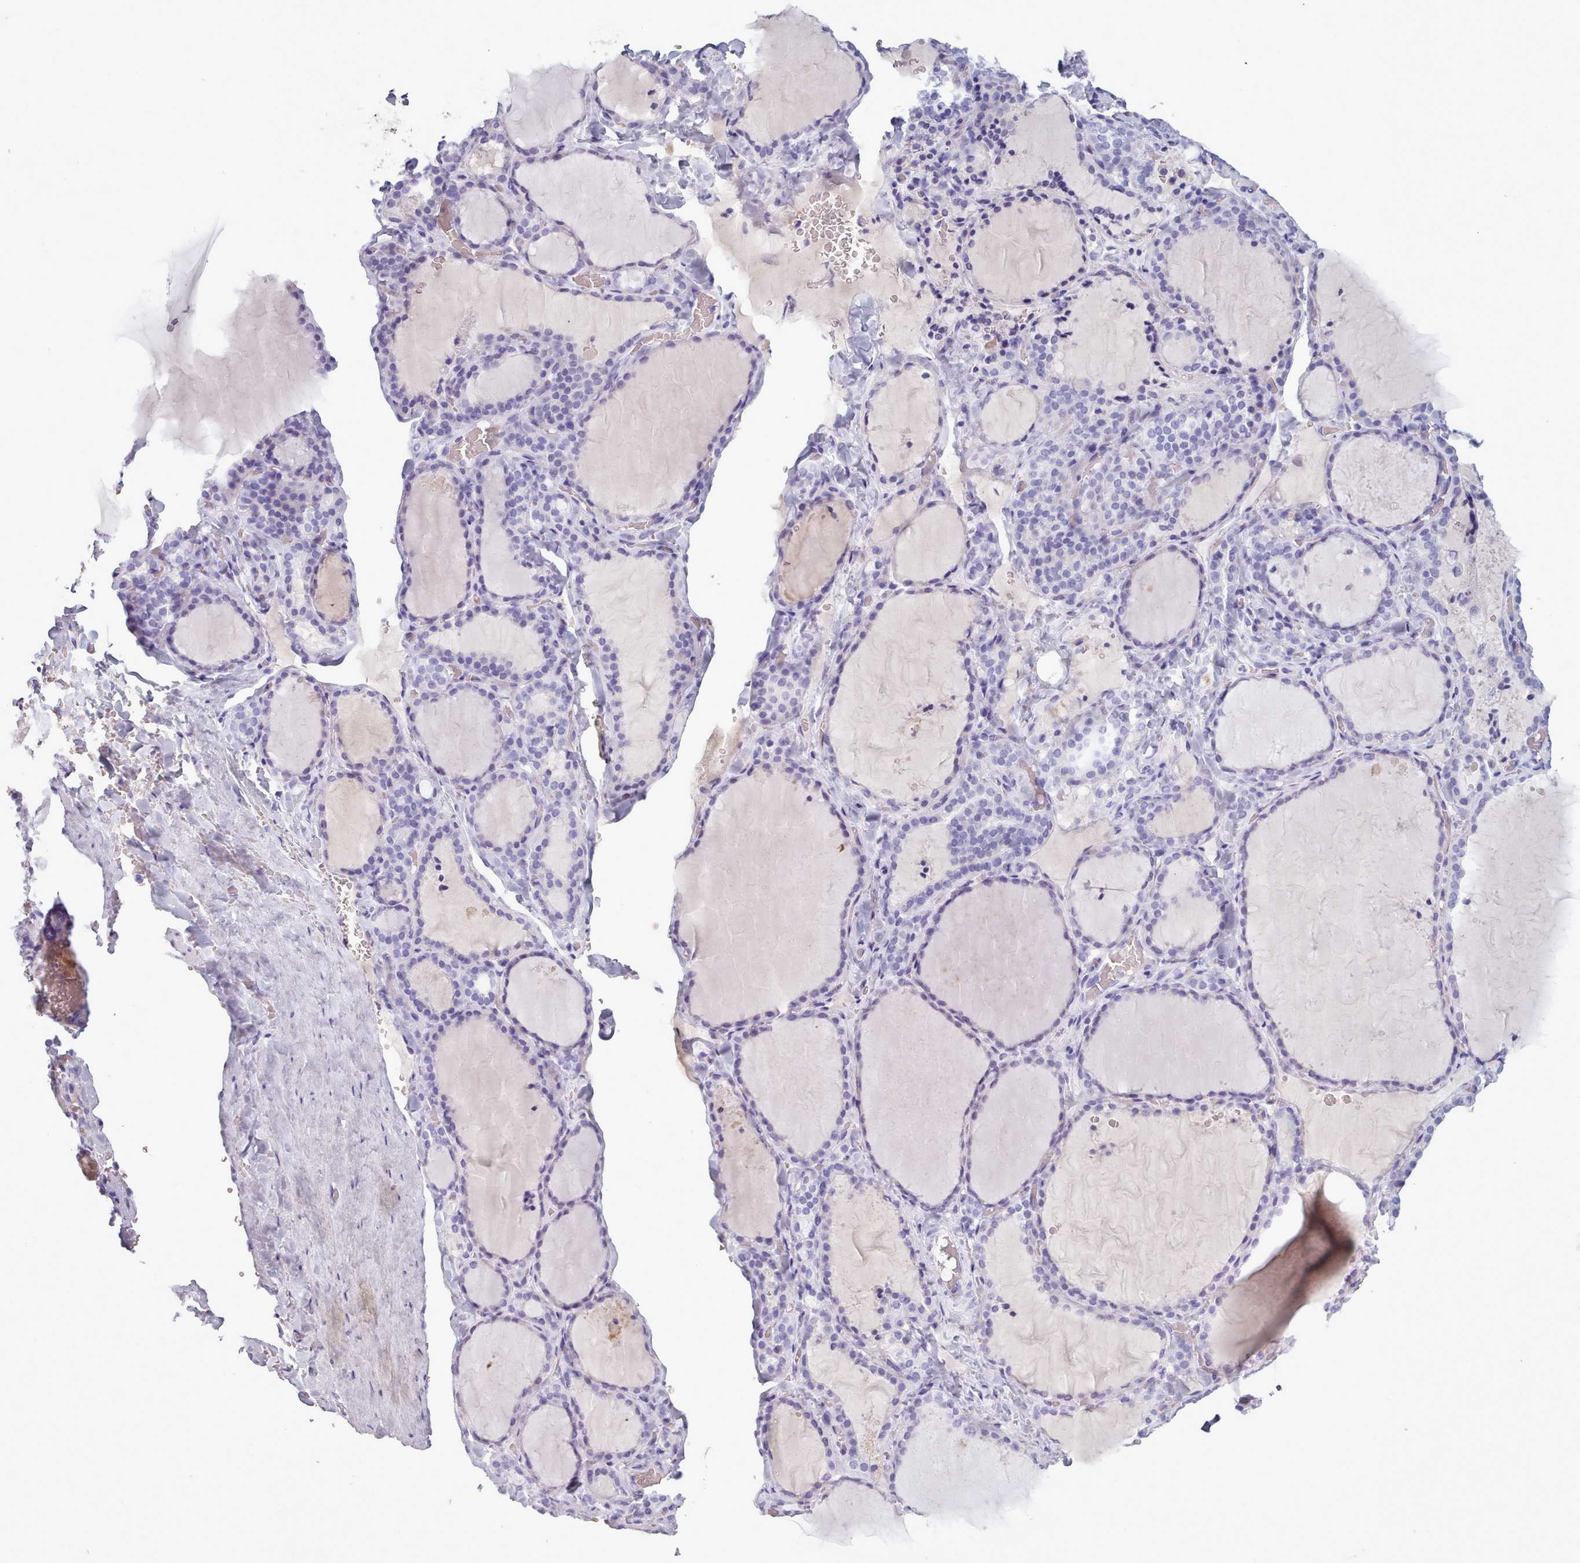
{"staining": {"intensity": "negative", "quantity": "none", "location": "none"}, "tissue": "thyroid gland", "cell_type": "Glandular cells", "image_type": "normal", "snomed": [{"axis": "morphology", "description": "Normal tissue, NOS"}, {"axis": "topography", "description": "Thyroid gland"}], "caption": "Human thyroid gland stained for a protein using immunohistochemistry (IHC) reveals no expression in glandular cells.", "gene": "ZNF43", "patient": {"sex": "female", "age": 22}}